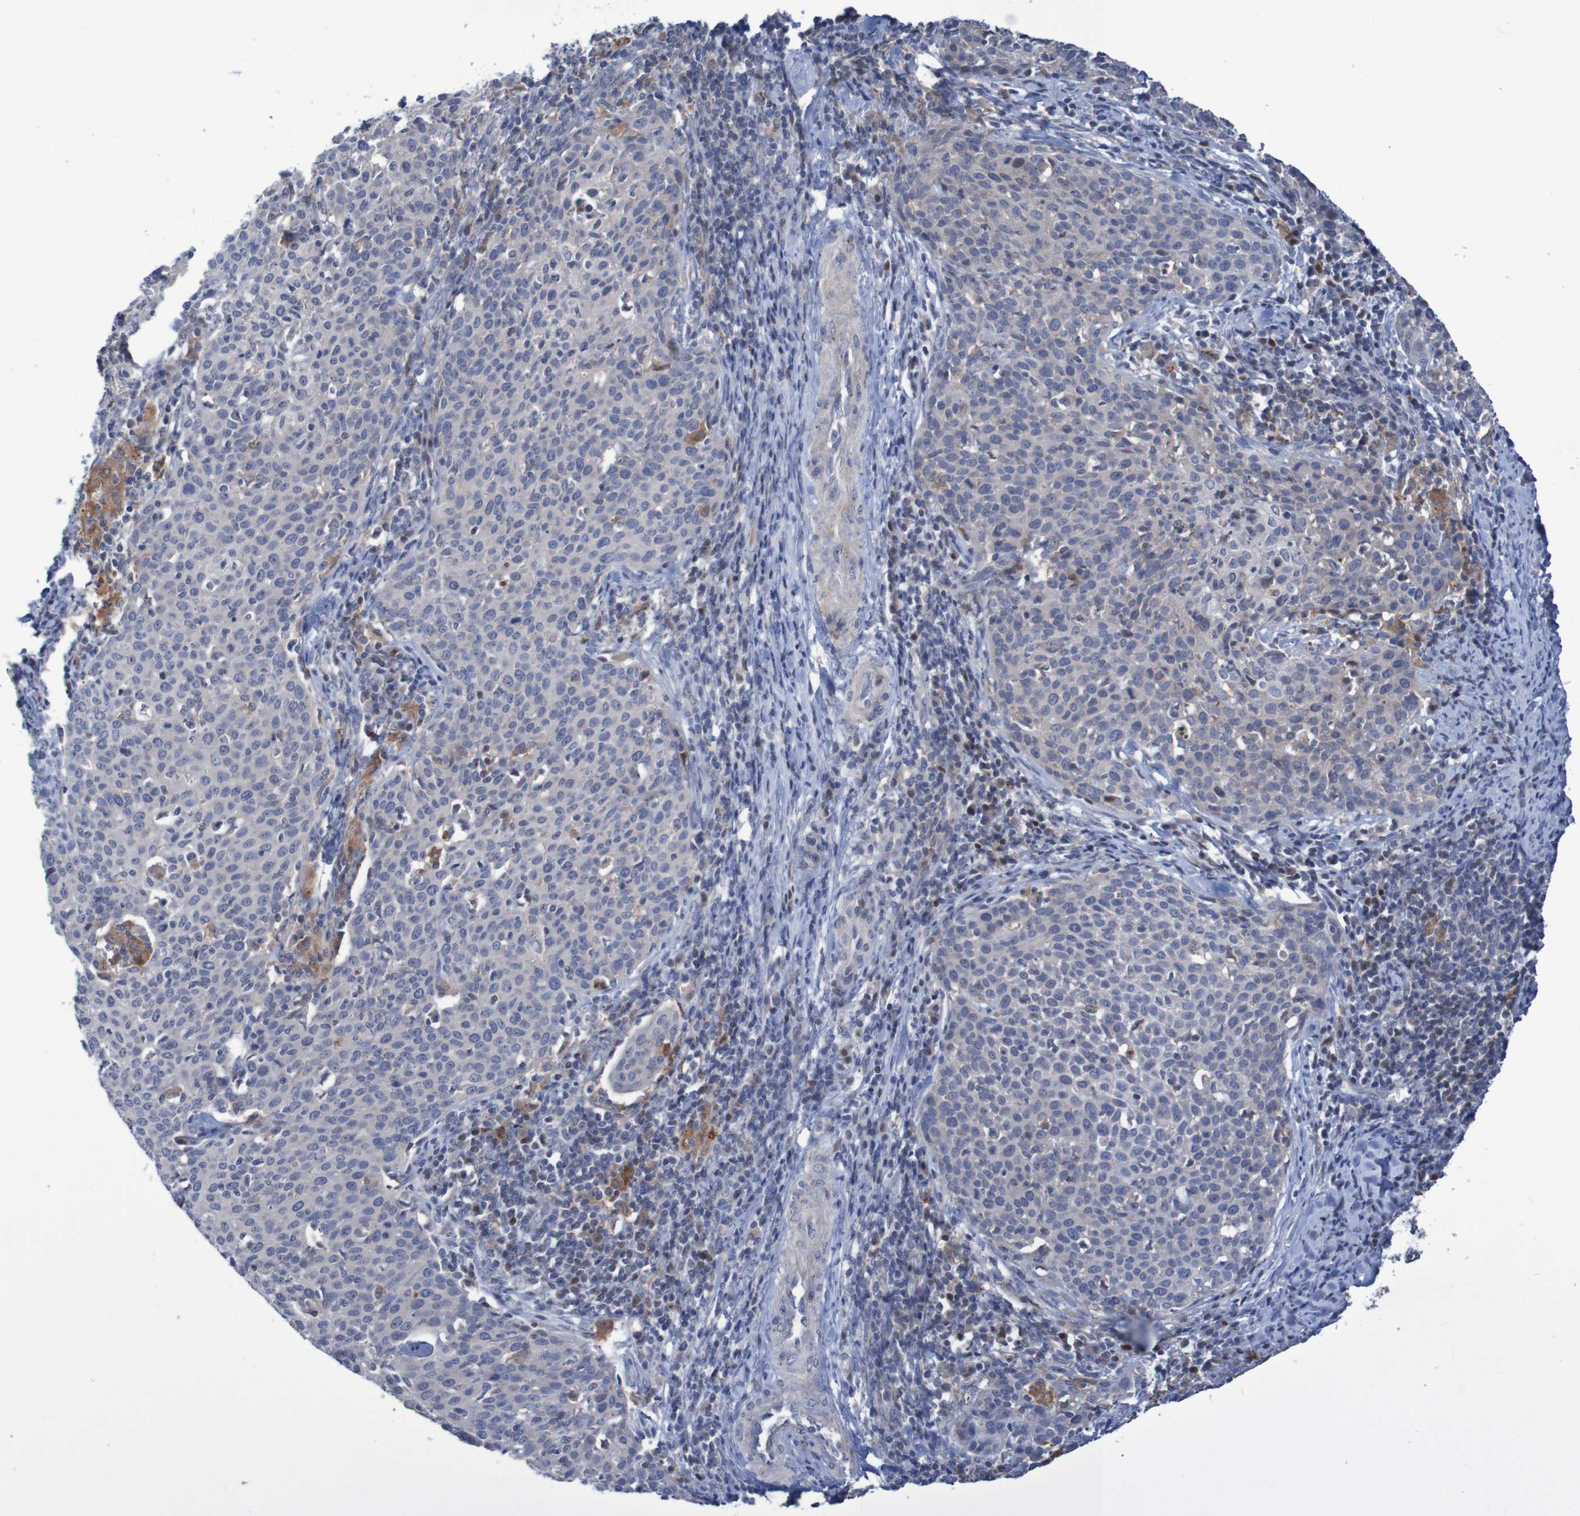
{"staining": {"intensity": "negative", "quantity": "none", "location": "none"}, "tissue": "cervical cancer", "cell_type": "Tumor cells", "image_type": "cancer", "snomed": [{"axis": "morphology", "description": "Squamous cell carcinoma, NOS"}, {"axis": "topography", "description": "Cervix"}], "caption": "Histopathology image shows no protein staining in tumor cells of cervical cancer (squamous cell carcinoma) tissue.", "gene": "FBP2", "patient": {"sex": "female", "age": 38}}